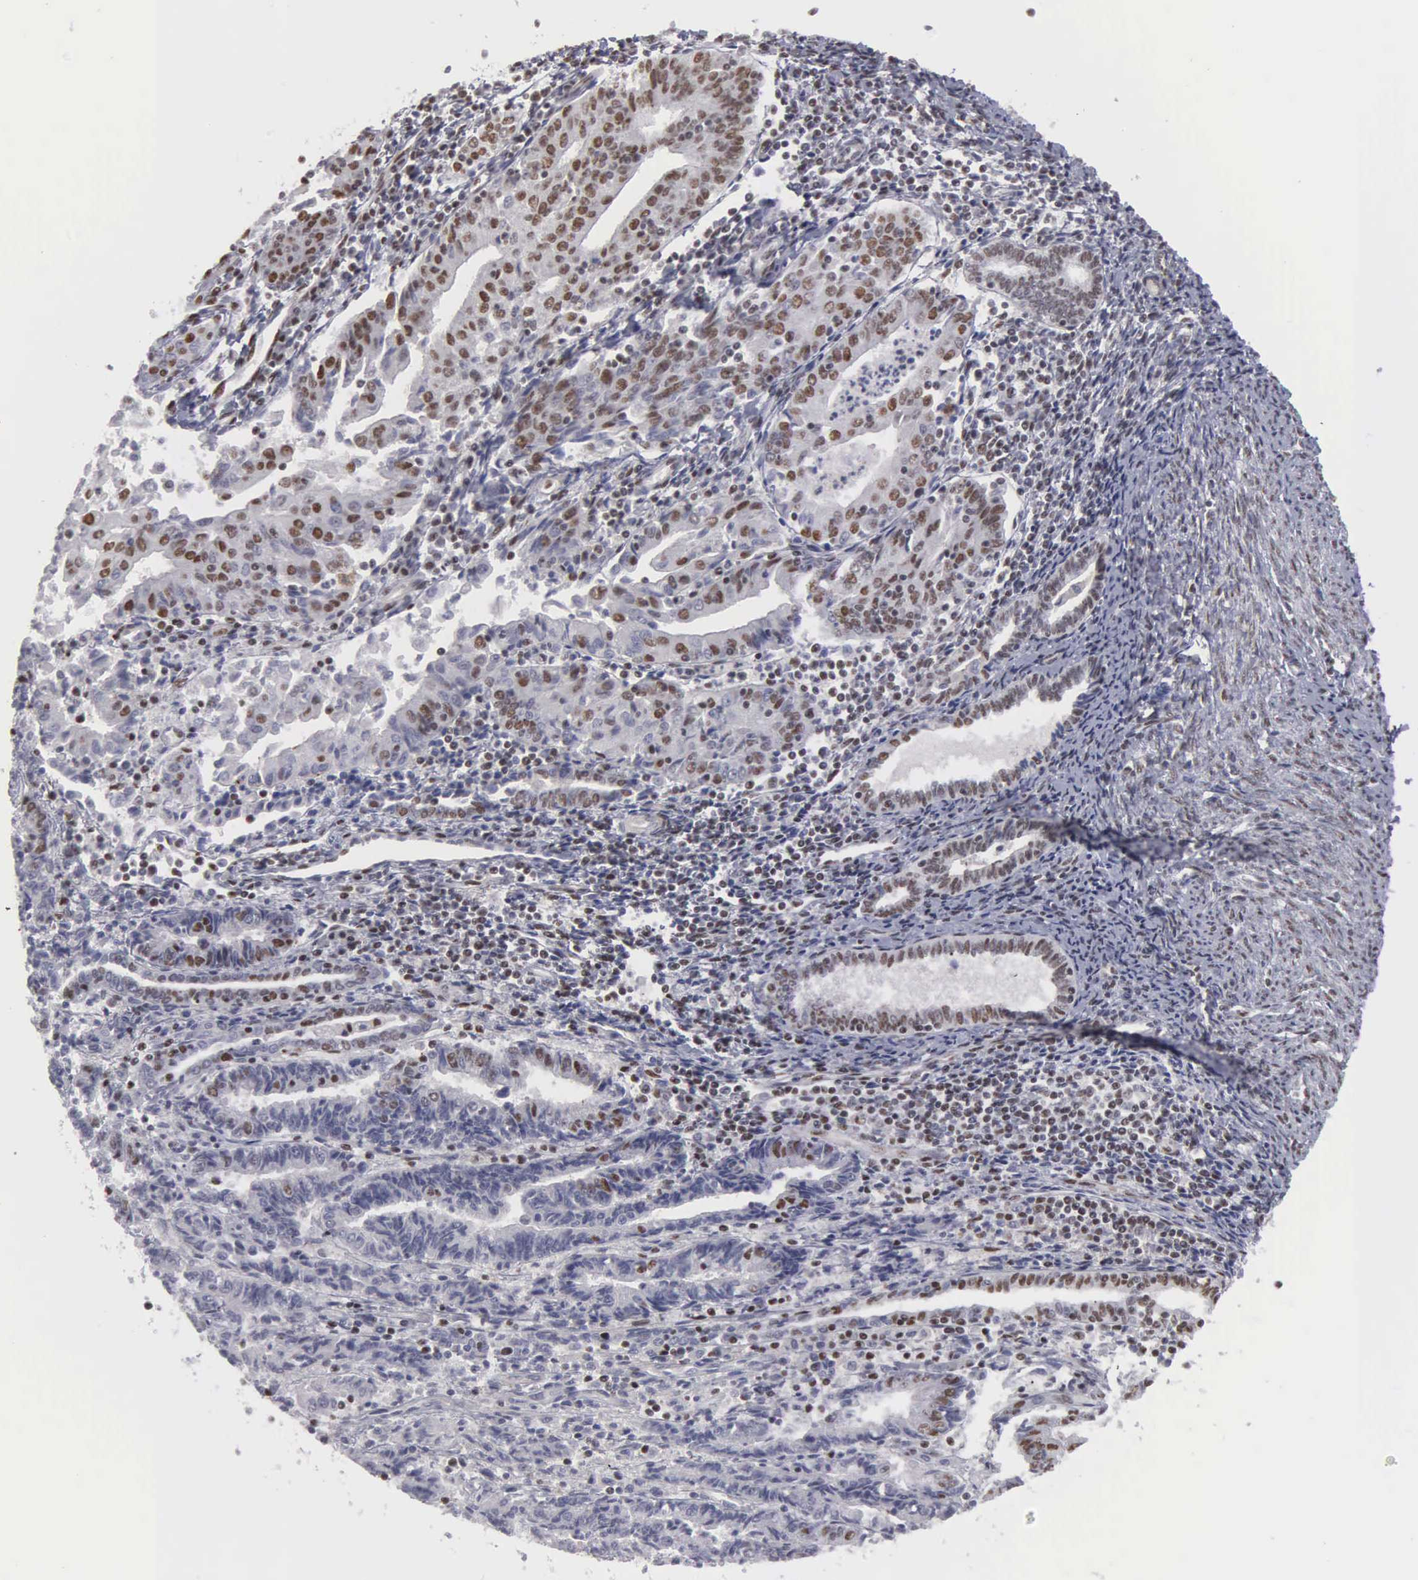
{"staining": {"intensity": "strong", "quantity": "25%-75%", "location": "nuclear"}, "tissue": "endometrial cancer", "cell_type": "Tumor cells", "image_type": "cancer", "snomed": [{"axis": "morphology", "description": "Adenocarcinoma, NOS"}, {"axis": "topography", "description": "Endometrium"}], "caption": "There is high levels of strong nuclear staining in tumor cells of endometrial cancer (adenocarcinoma), as demonstrated by immunohistochemical staining (brown color).", "gene": "KIAA0586", "patient": {"sex": "female", "age": 75}}